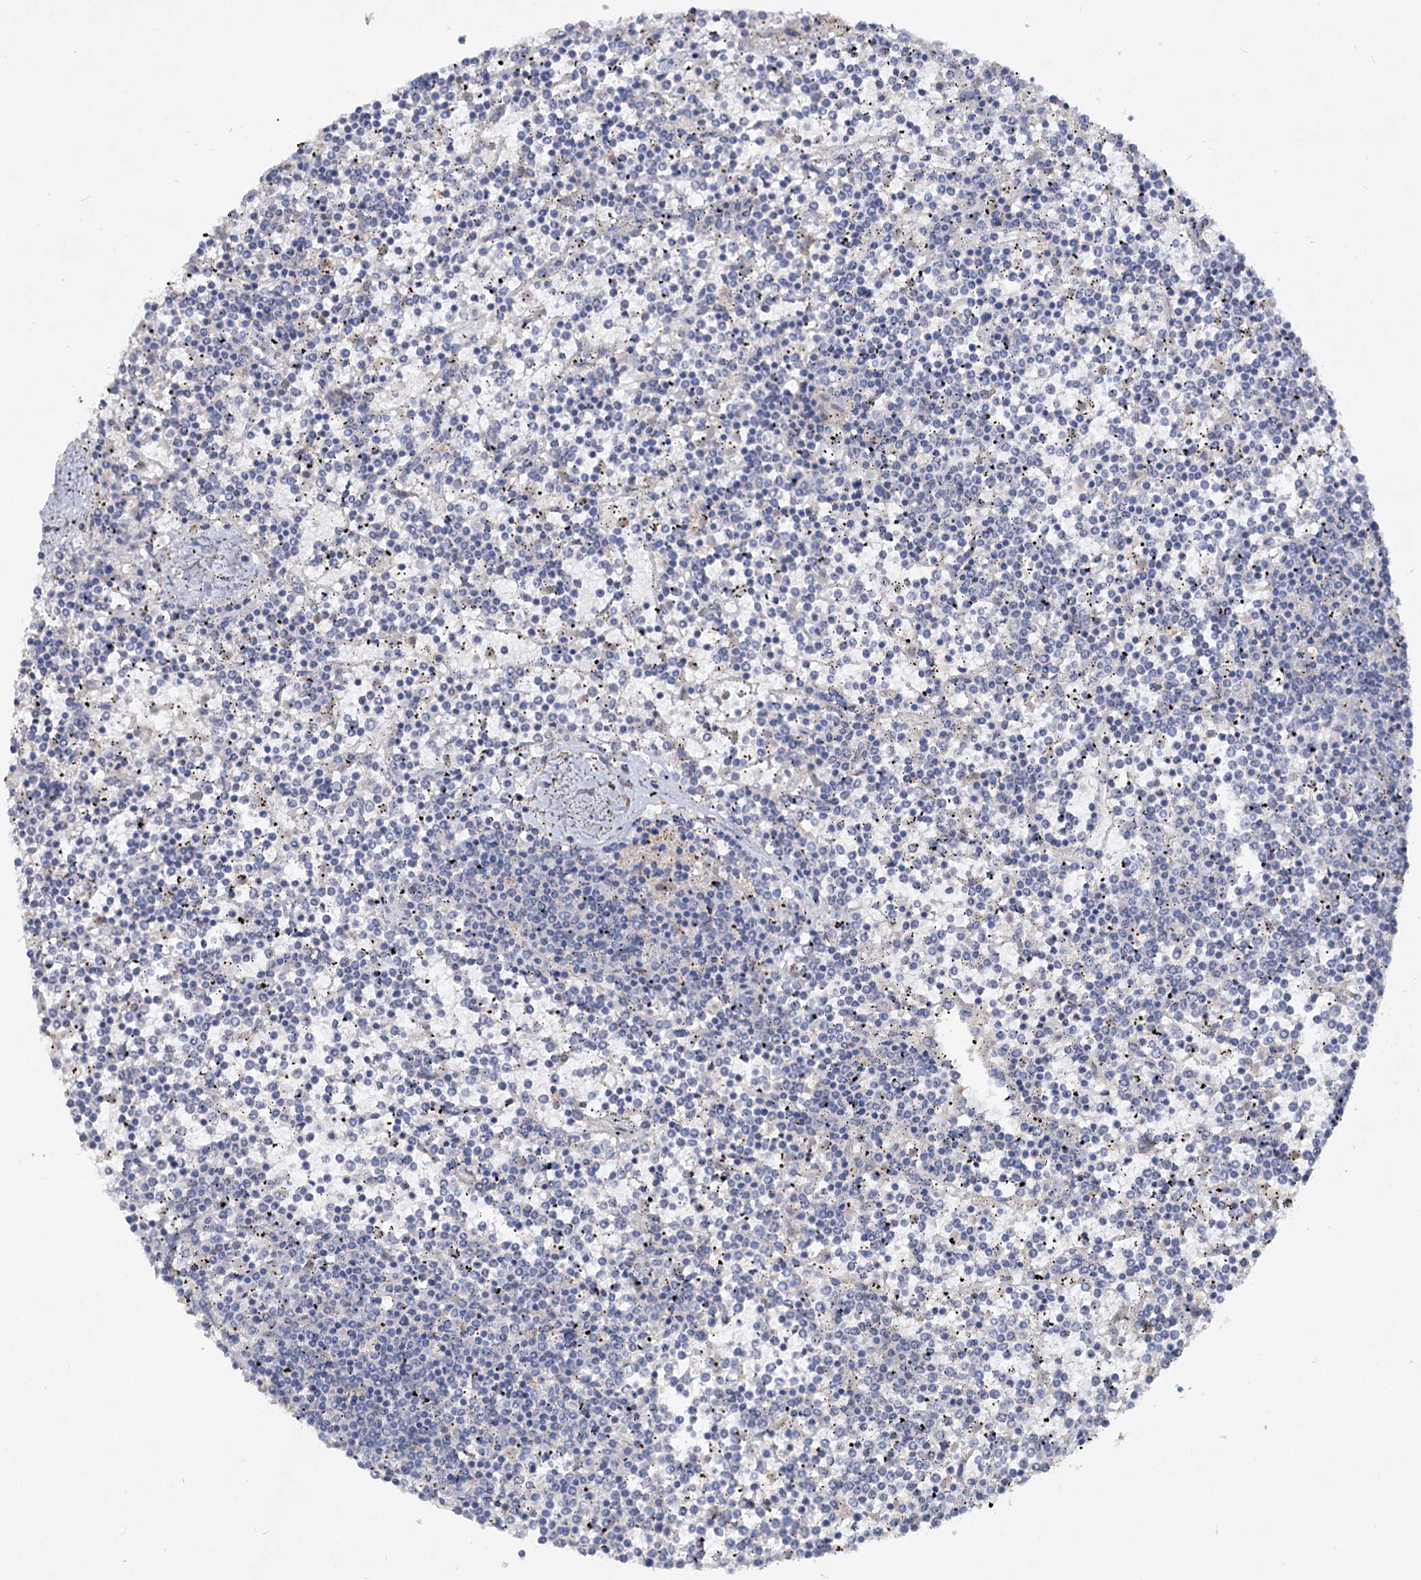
{"staining": {"intensity": "negative", "quantity": "none", "location": "none"}, "tissue": "lymphoma", "cell_type": "Tumor cells", "image_type": "cancer", "snomed": [{"axis": "morphology", "description": "Malignant lymphoma, non-Hodgkin's type, Low grade"}, {"axis": "topography", "description": "Spleen"}], "caption": "High magnification brightfield microscopy of lymphoma stained with DAB (3,3'-diaminobenzidine) (brown) and counterstained with hematoxylin (blue): tumor cells show no significant staining.", "gene": "ATP4A", "patient": {"sex": "female", "age": 19}}